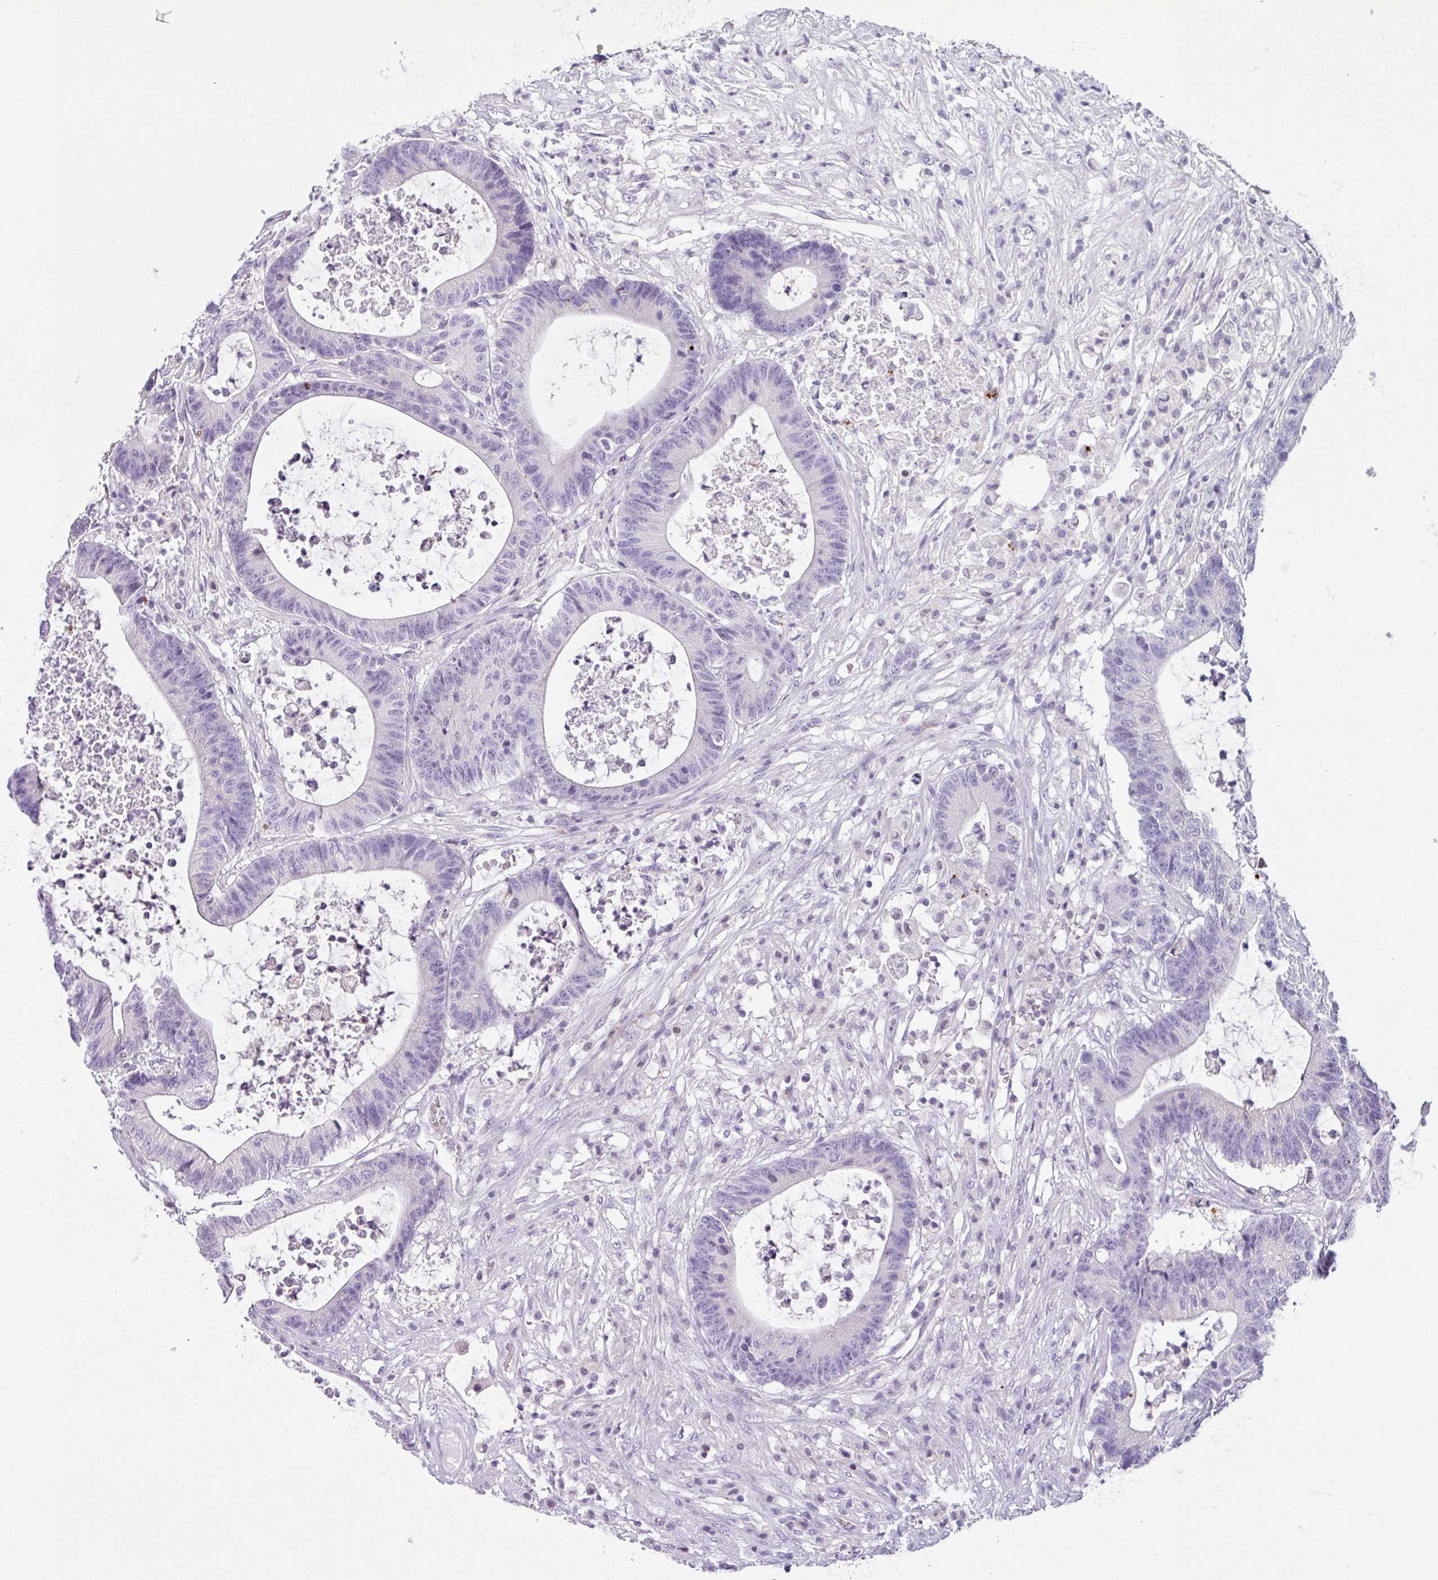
{"staining": {"intensity": "negative", "quantity": "none", "location": "none"}, "tissue": "colorectal cancer", "cell_type": "Tumor cells", "image_type": "cancer", "snomed": [{"axis": "morphology", "description": "Adenocarcinoma, NOS"}, {"axis": "topography", "description": "Colon"}], "caption": "Immunohistochemistry (IHC) of colorectal cancer (adenocarcinoma) shows no expression in tumor cells. (Brightfield microscopy of DAB (3,3'-diaminobenzidine) immunohistochemistry (IHC) at high magnification).", "gene": "HMCN2", "patient": {"sex": "female", "age": 84}}